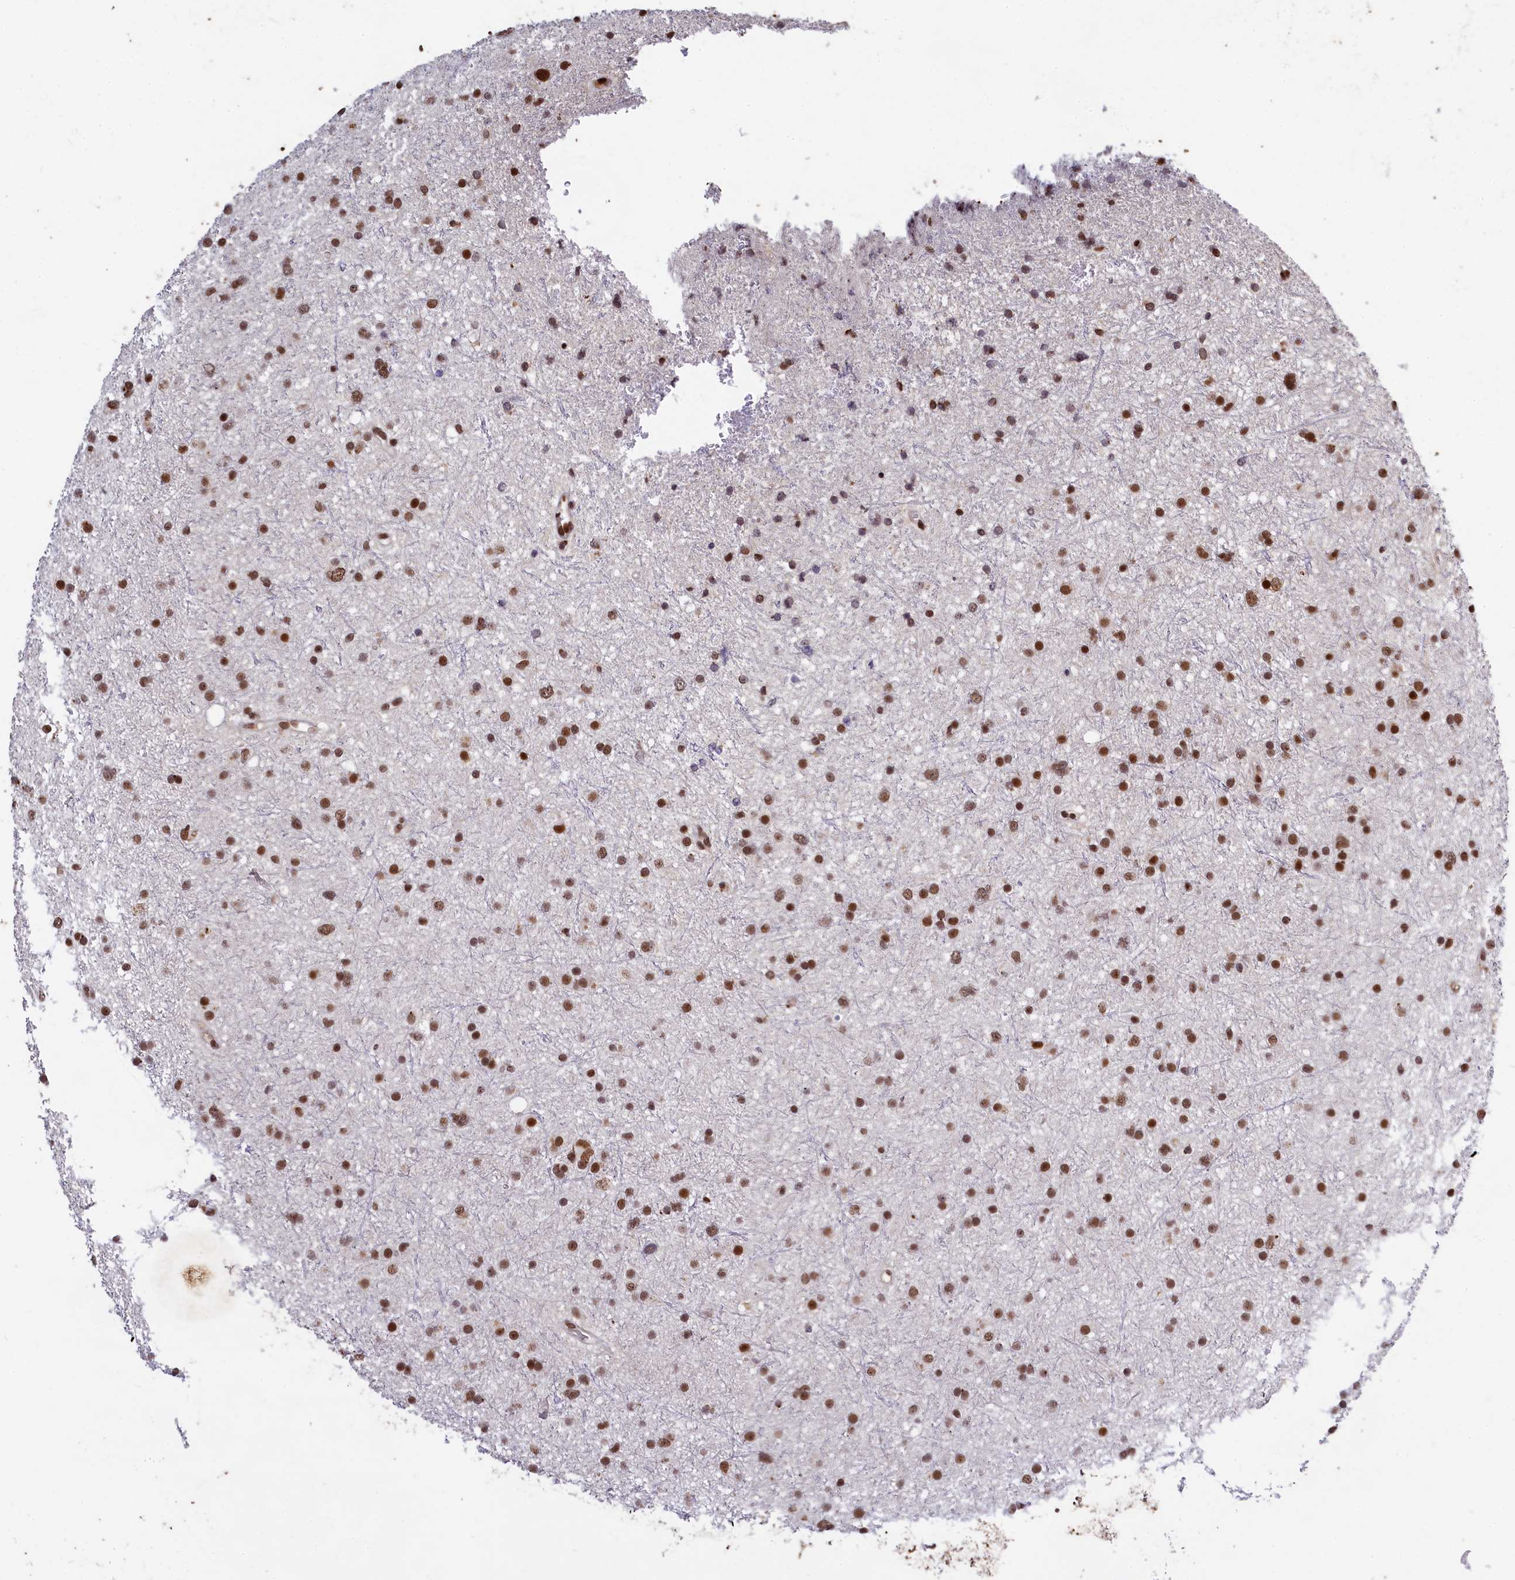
{"staining": {"intensity": "moderate", "quantity": ">75%", "location": "nuclear"}, "tissue": "glioma", "cell_type": "Tumor cells", "image_type": "cancer", "snomed": [{"axis": "morphology", "description": "Glioma, malignant, Low grade"}, {"axis": "topography", "description": "Cerebral cortex"}], "caption": "Glioma tissue displays moderate nuclear staining in about >75% of tumor cells", "gene": "FAM217B", "patient": {"sex": "female", "age": 39}}